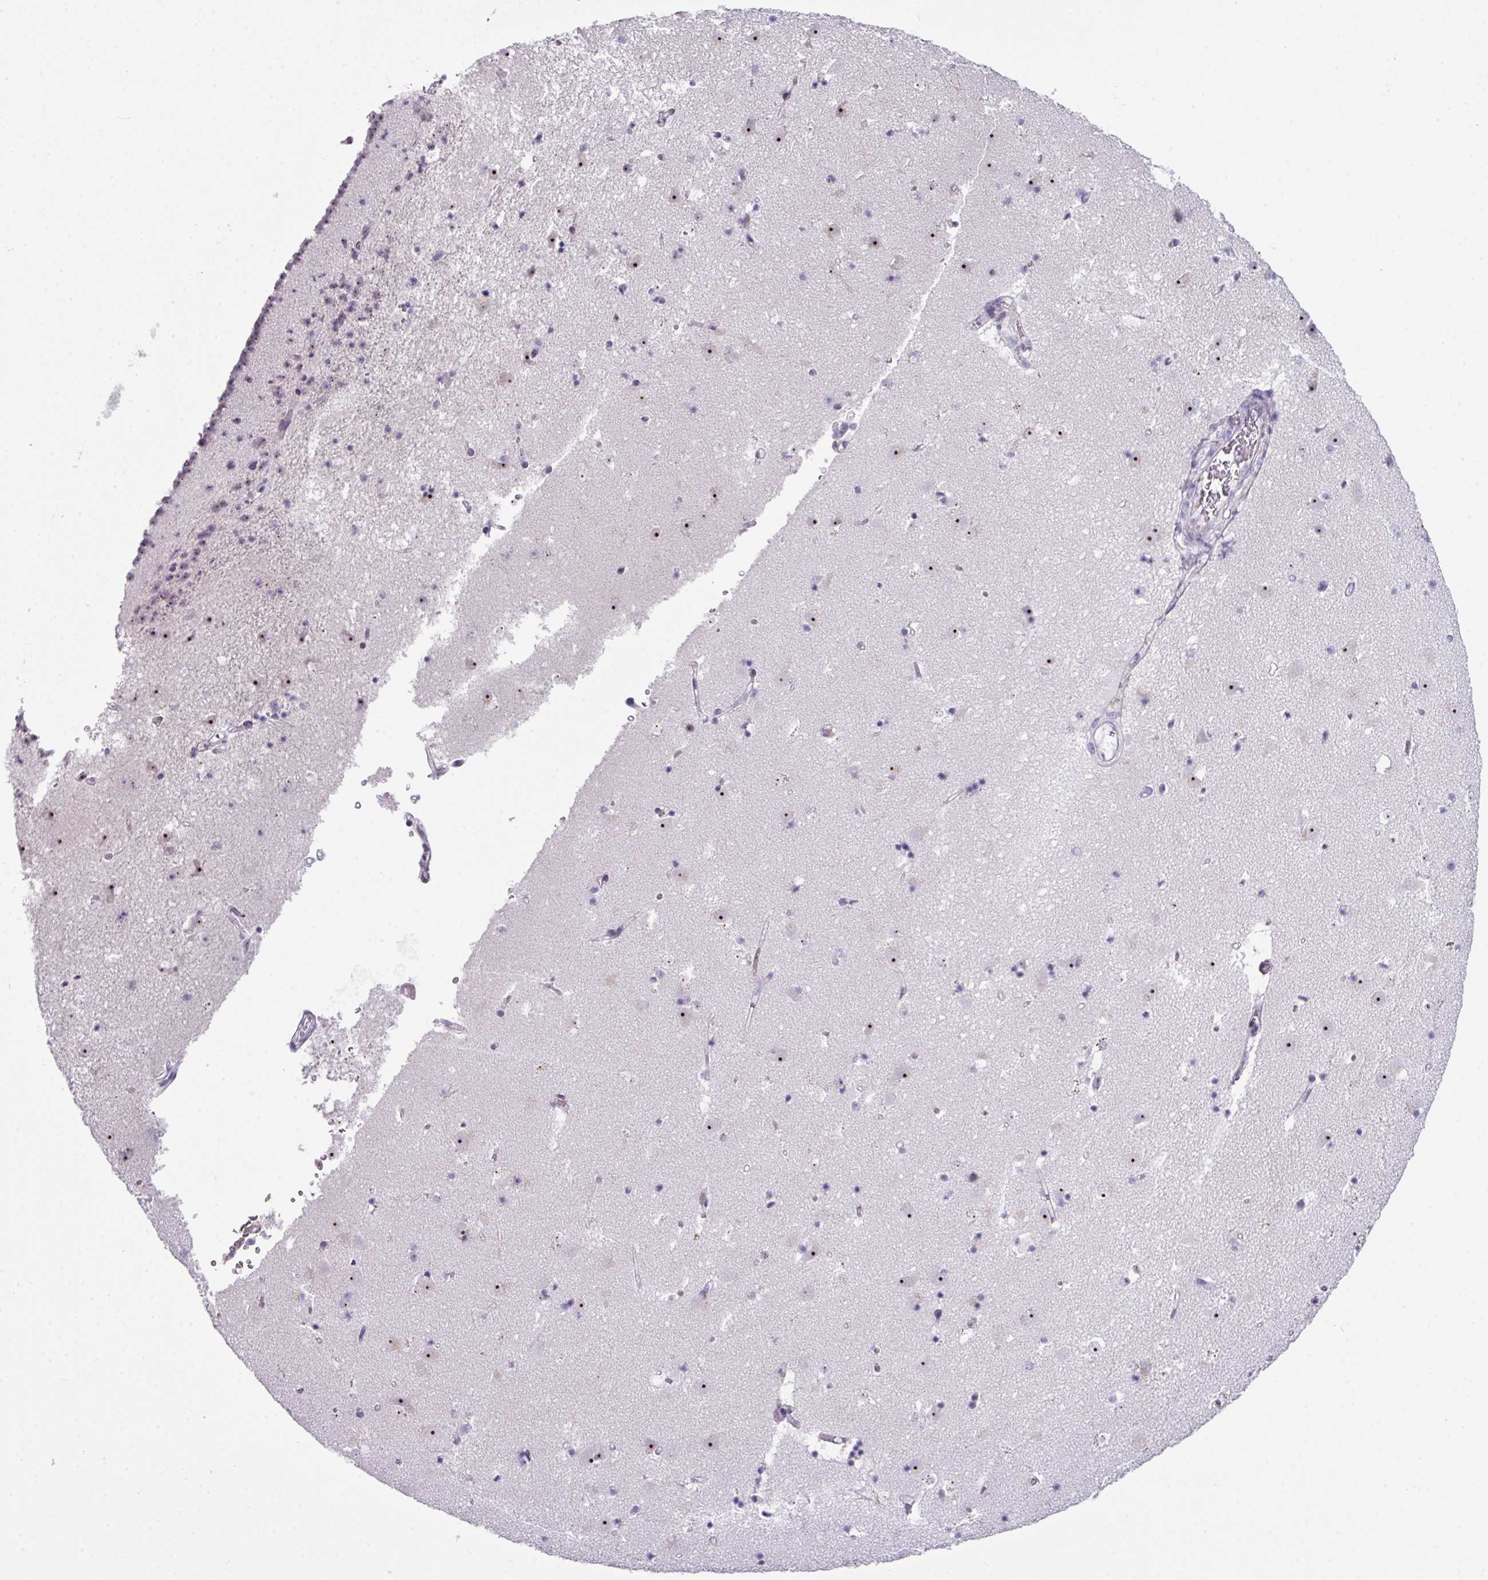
{"staining": {"intensity": "negative", "quantity": "none", "location": "none"}, "tissue": "caudate", "cell_type": "Glial cells", "image_type": "normal", "snomed": [{"axis": "morphology", "description": "Normal tissue, NOS"}, {"axis": "topography", "description": "Lateral ventricle wall"}], "caption": "IHC micrograph of unremarkable caudate stained for a protein (brown), which reveals no expression in glial cells. The staining is performed using DAB (3,3'-diaminobenzidine) brown chromogen with nuclei counter-stained in using hematoxylin.", "gene": "BMS1", "patient": {"sex": "male", "age": 58}}